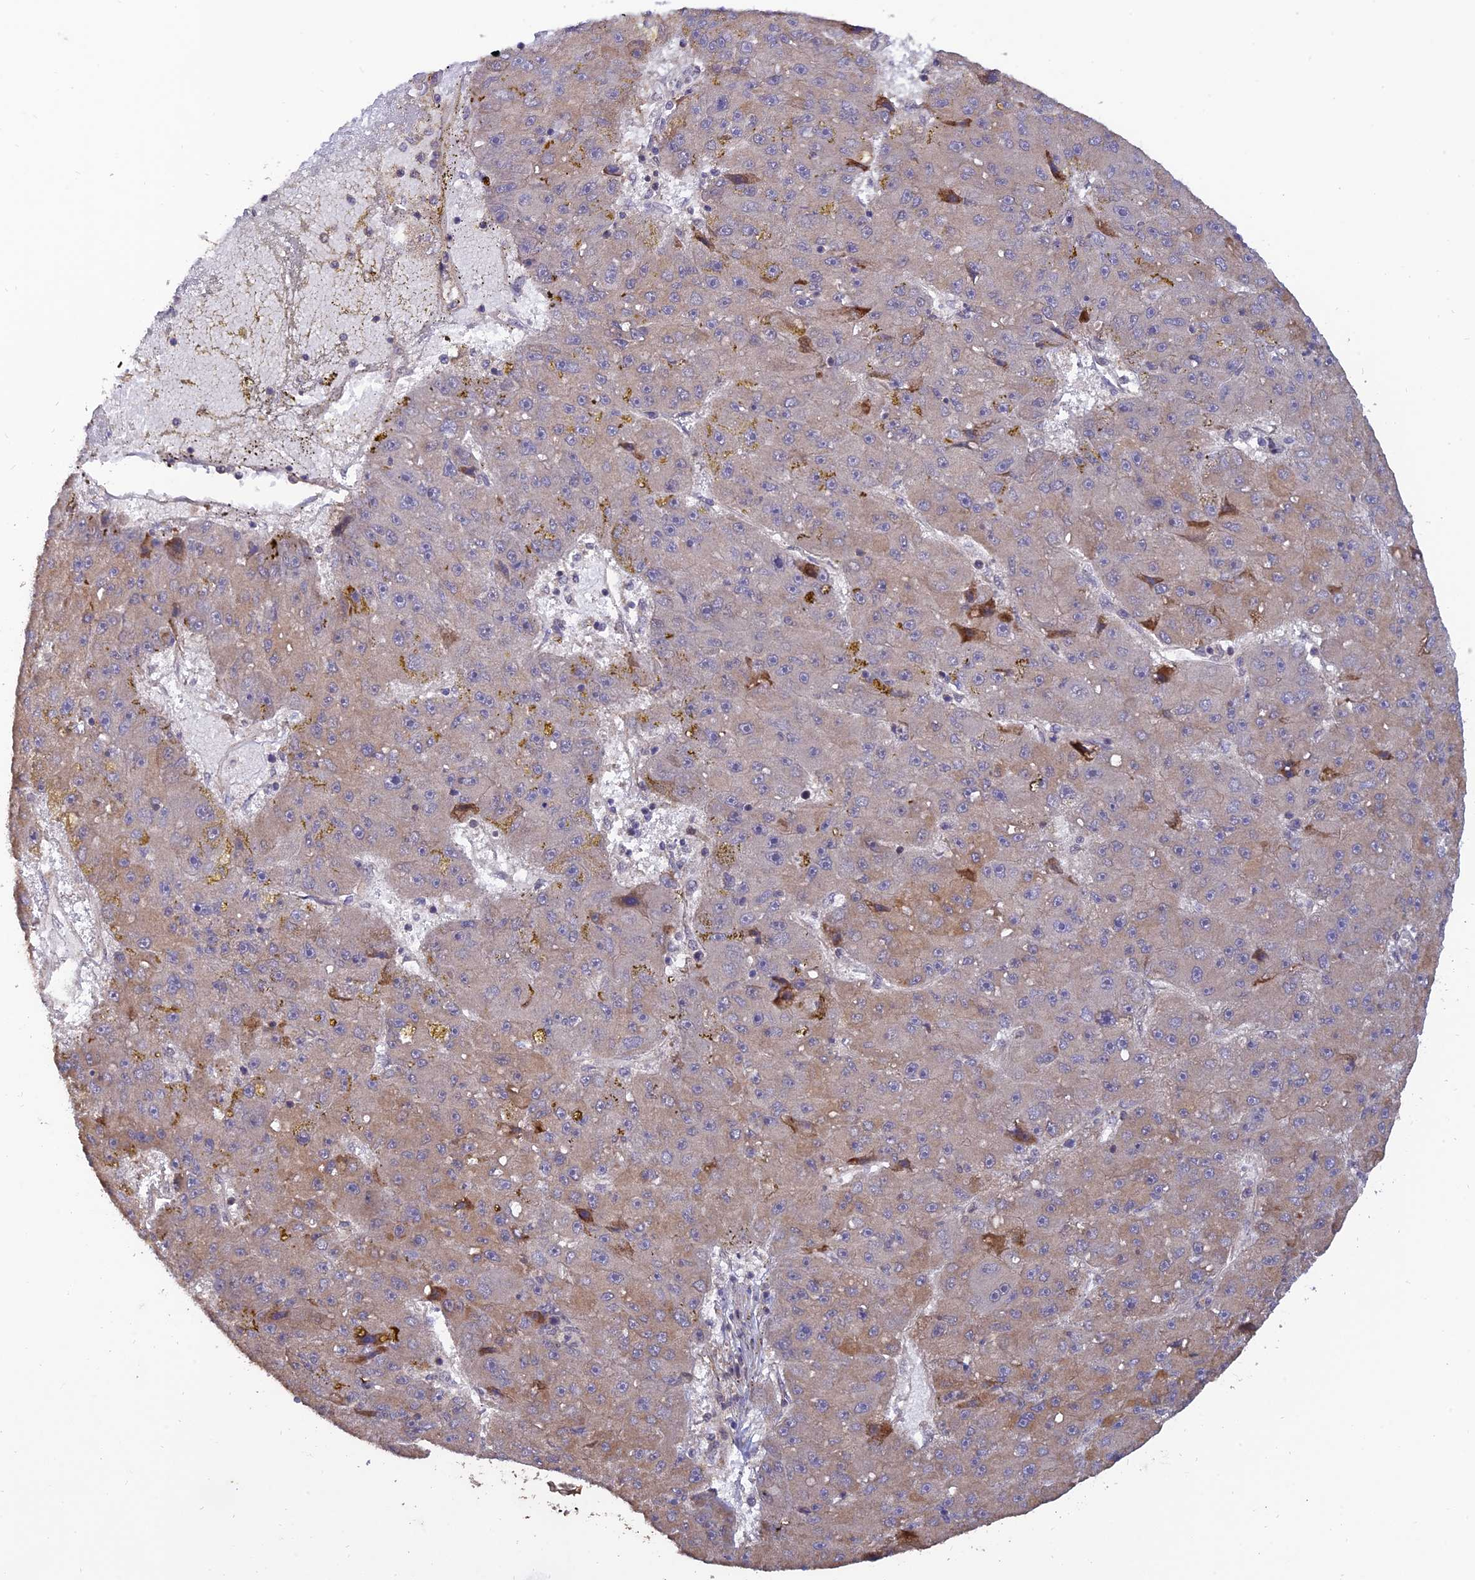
{"staining": {"intensity": "strong", "quantity": "<25%", "location": "cytoplasmic/membranous"}, "tissue": "liver cancer", "cell_type": "Tumor cells", "image_type": "cancer", "snomed": [{"axis": "morphology", "description": "Carcinoma, Hepatocellular, NOS"}, {"axis": "topography", "description": "Liver"}], "caption": "Immunohistochemical staining of human liver hepatocellular carcinoma shows medium levels of strong cytoplasmic/membranous protein expression in approximately <25% of tumor cells.", "gene": "PAGR1", "patient": {"sex": "male", "age": 67}}